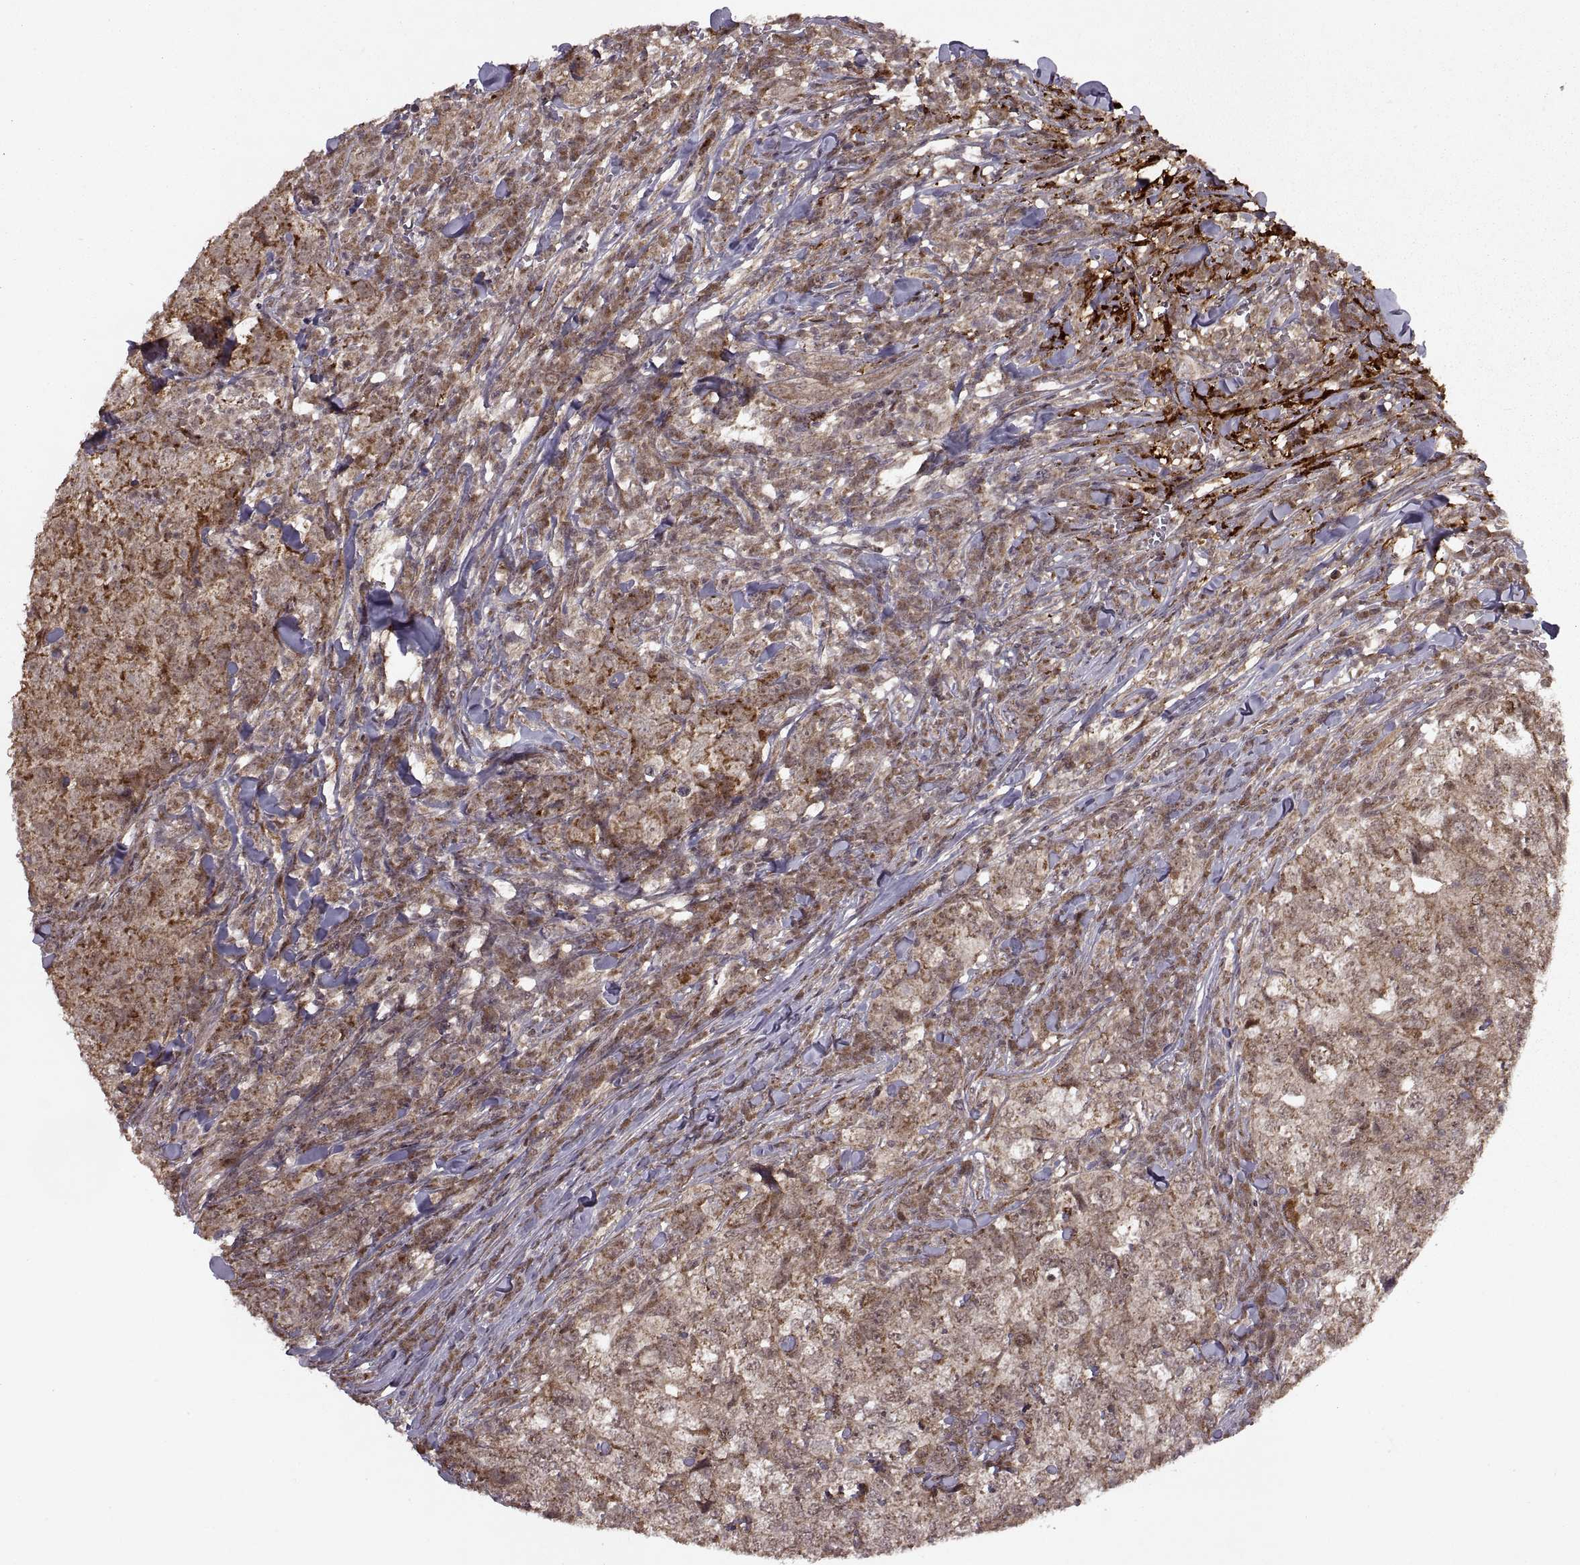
{"staining": {"intensity": "weak", "quantity": ">75%", "location": "cytoplasmic/membranous"}, "tissue": "breast cancer", "cell_type": "Tumor cells", "image_type": "cancer", "snomed": [{"axis": "morphology", "description": "Duct carcinoma"}, {"axis": "topography", "description": "Breast"}], "caption": "Protein expression analysis of human breast intraductal carcinoma reveals weak cytoplasmic/membranous expression in approximately >75% of tumor cells. The protein of interest is stained brown, and the nuclei are stained in blue (DAB (3,3'-diaminobenzidine) IHC with brightfield microscopy, high magnification).", "gene": "PTOV1", "patient": {"sex": "female", "age": 30}}